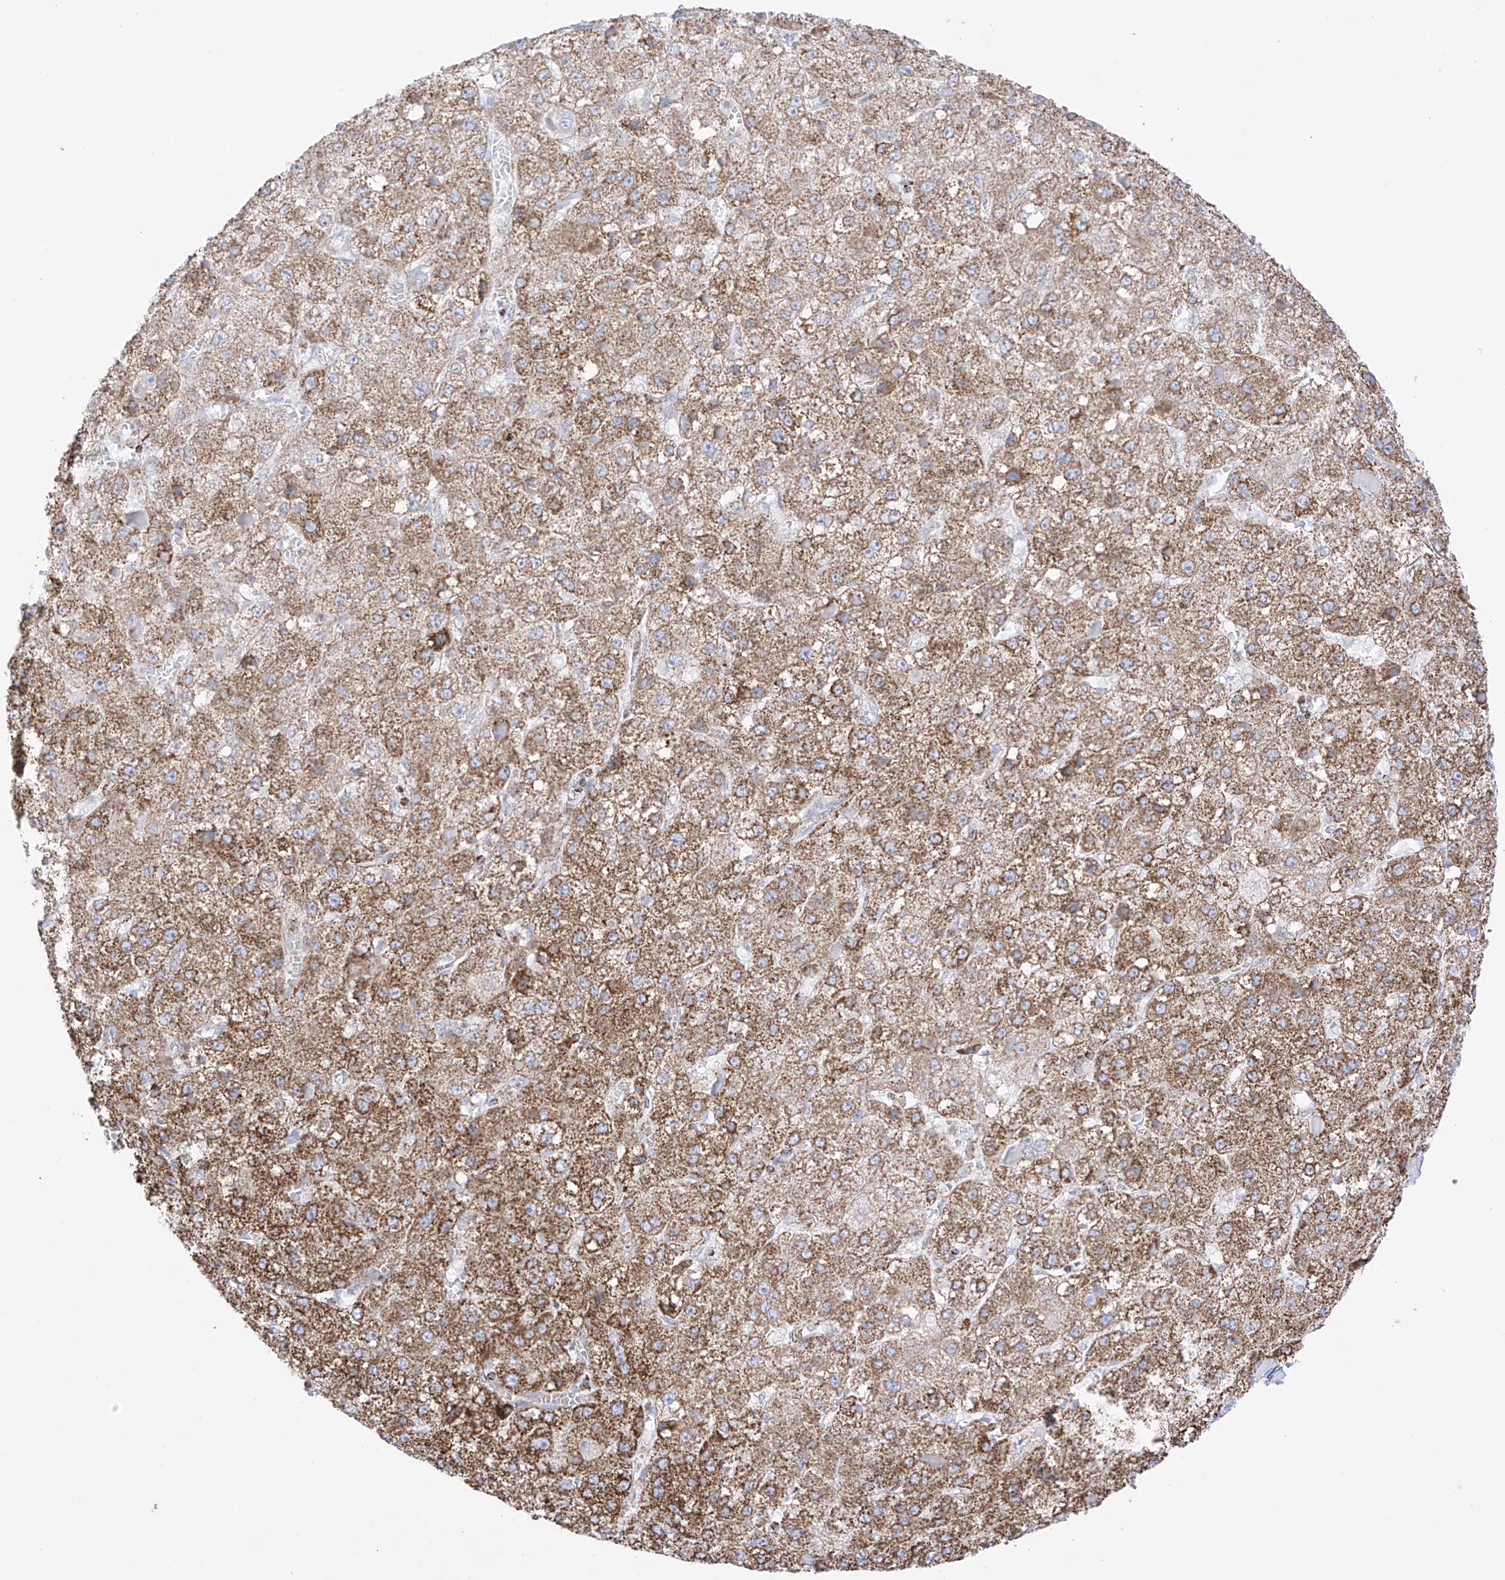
{"staining": {"intensity": "moderate", "quantity": ">75%", "location": "cytoplasmic/membranous"}, "tissue": "liver cancer", "cell_type": "Tumor cells", "image_type": "cancer", "snomed": [{"axis": "morphology", "description": "Carcinoma, Hepatocellular, NOS"}, {"axis": "topography", "description": "Liver"}], "caption": "Liver cancer was stained to show a protein in brown. There is medium levels of moderate cytoplasmic/membranous staining in about >75% of tumor cells.", "gene": "XKR3", "patient": {"sex": "female", "age": 73}}